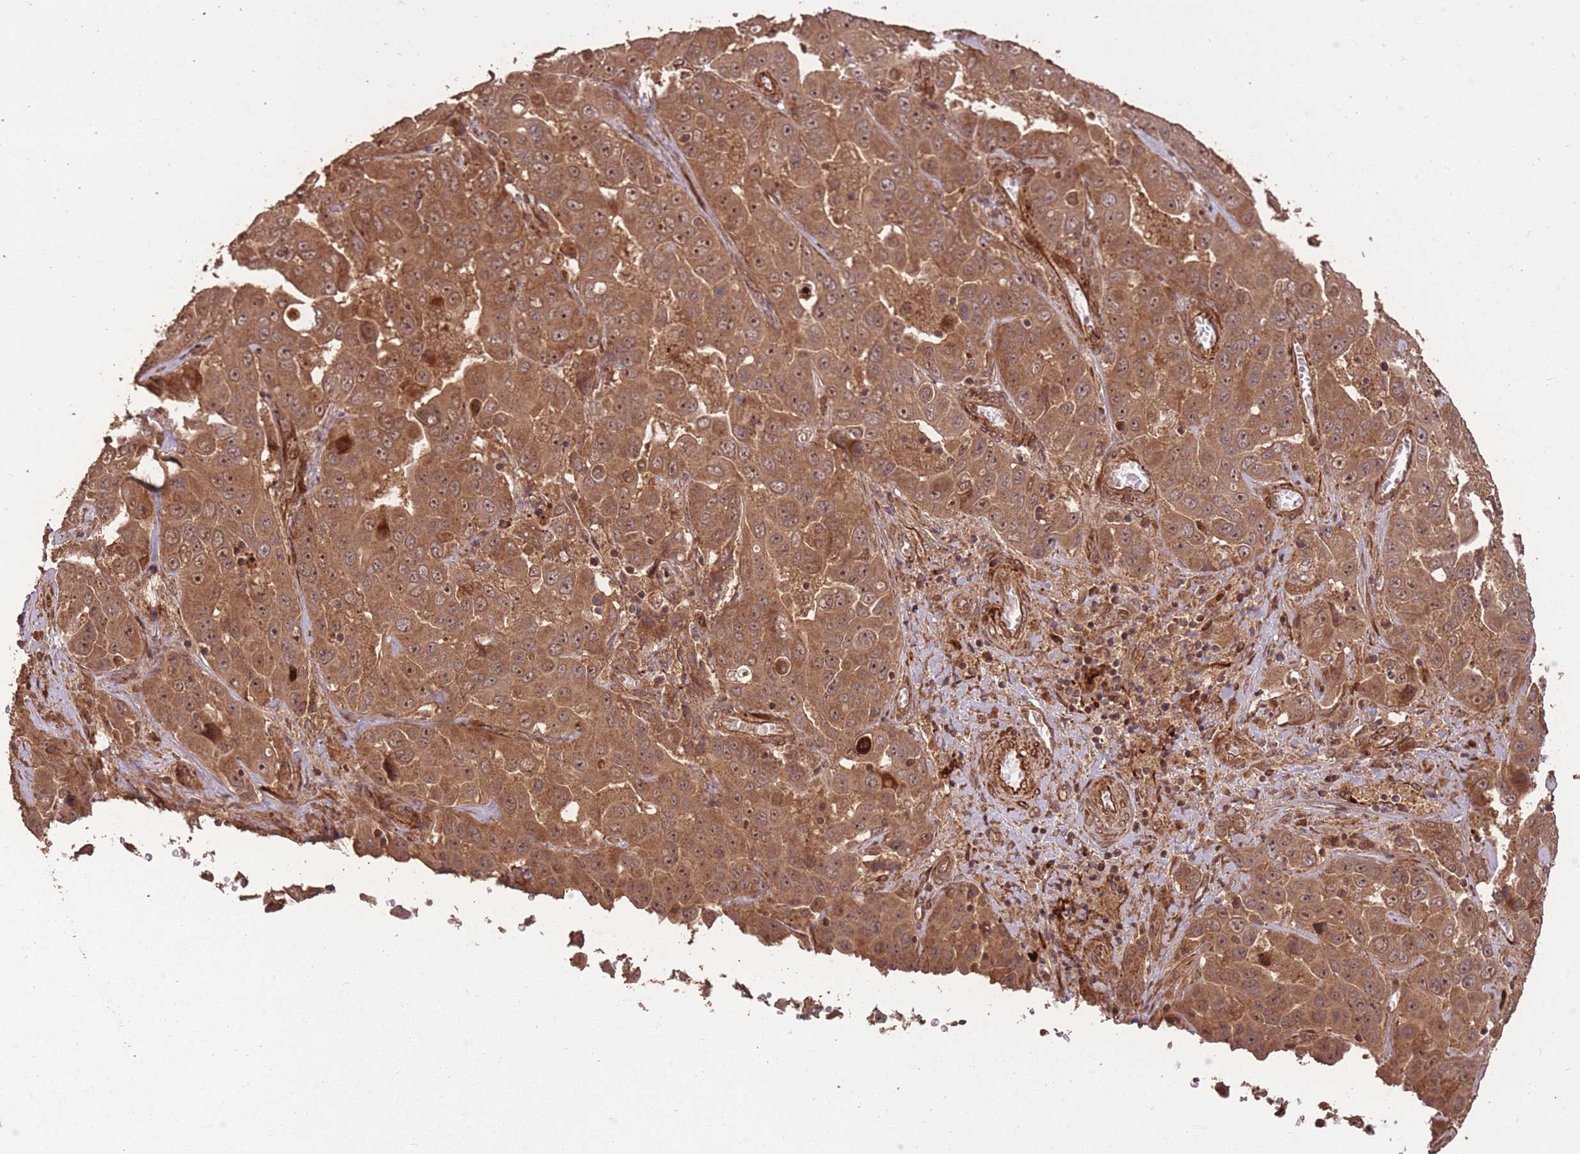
{"staining": {"intensity": "strong", "quantity": ">75%", "location": "cytoplasmic/membranous,nuclear"}, "tissue": "liver cancer", "cell_type": "Tumor cells", "image_type": "cancer", "snomed": [{"axis": "morphology", "description": "Cholangiocarcinoma"}, {"axis": "topography", "description": "Liver"}], "caption": "Immunohistochemical staining of human liver cancer displays high levels of strong cytoplasmic/membranous and nuclear expression in about >75% of tumor cells.", "gene": "ERBB3", "patient": {"sex": "female", "age": 52}}